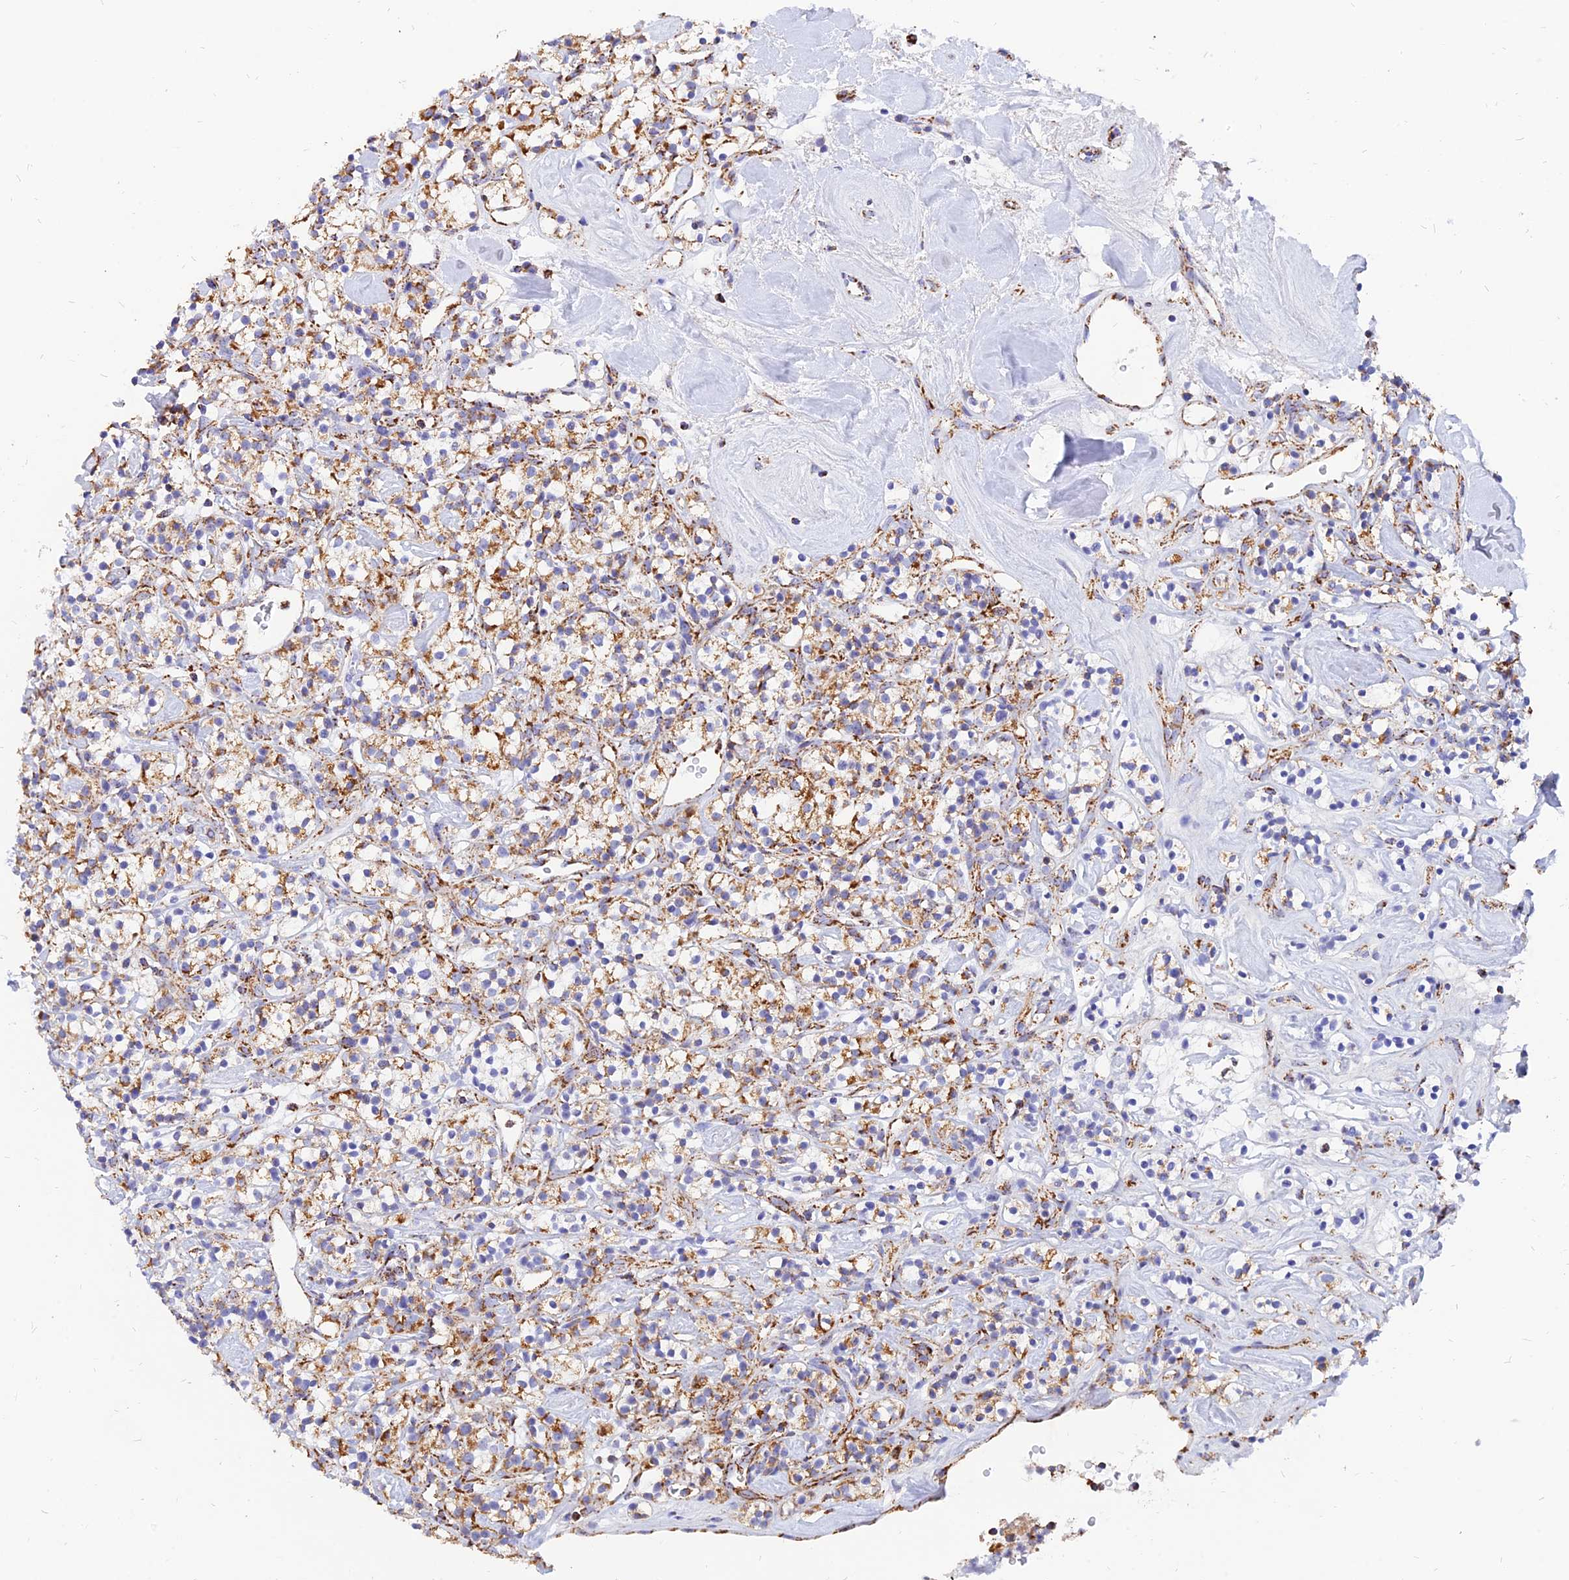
{"staining": {"intensity": "moderate", "quantity": "25%-75%", "location": "cytoplasmic/membranous"}, "tissue": "renal cancer", "cell_type": "Tumor cells", "image_type": "cancer", "snomed": [{"axis": "morphology", "description": "Adenocarcinoma, NOS"}, {"axis": "topography", "description": "Kidney"}], "caption": "Protein expression analysis of human adenocarcinoma (renal) reveals moderate cytoplasmic/membranous positivity in approximately 25%-75% of tumor cells.", "gene": "NDUFB6", "patient": {"sex": "male", "age": 77}}